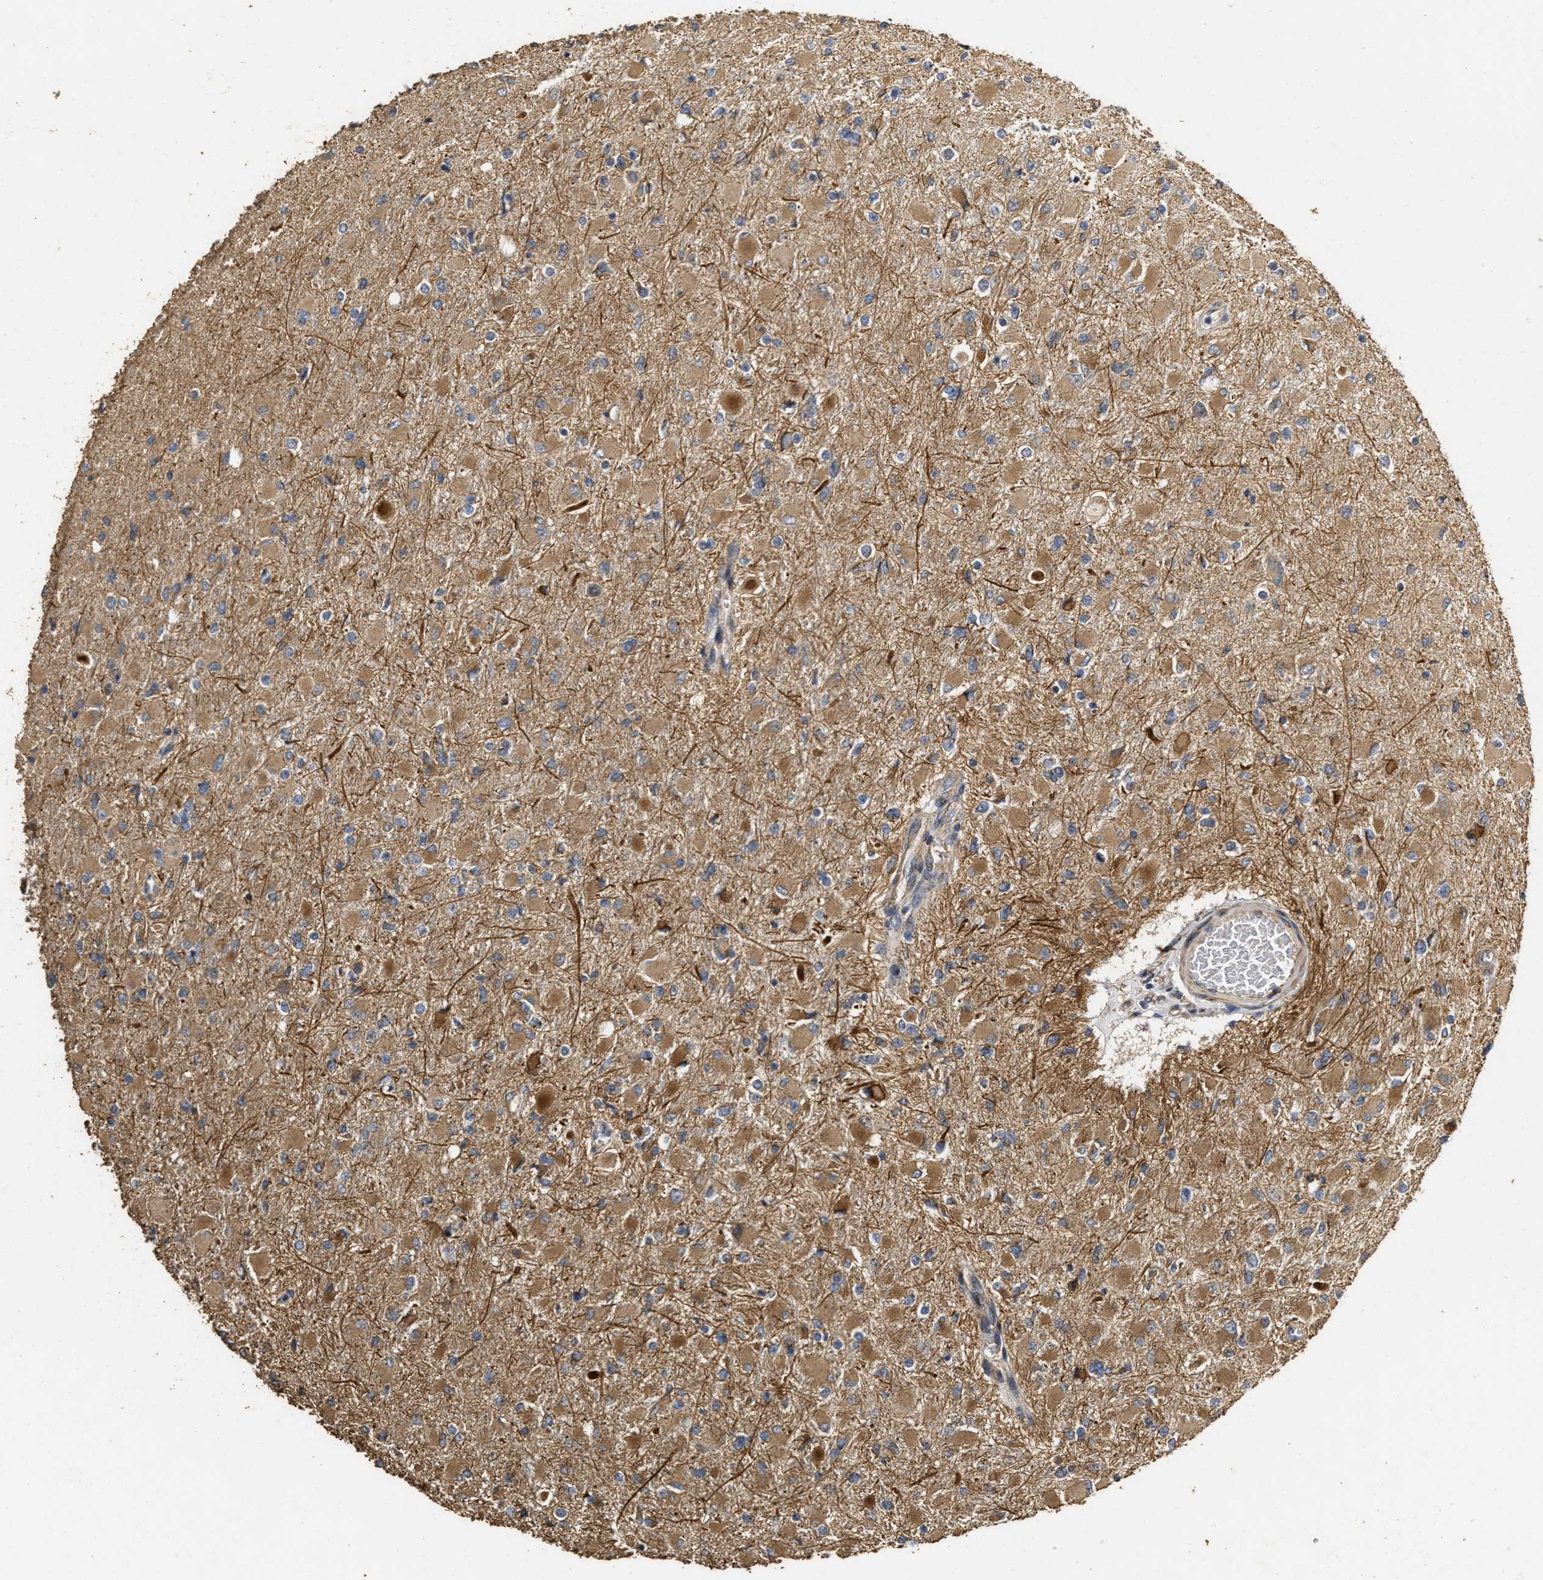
{"staining": {"intensity": "moderate", "quantity": ">75%", "location": "cytoplasmic/membranous"}, "tissue": "glioma", "cell_type": "Tumor cells", "image_type": "cancer", "snomed": [{"axis": "morphology", "description": "Glioma, malignant, High grade"}, {"axis": "topography", "description": "Cerebral cortex"}], "caption": "A brown stain shows moderate cytoplasmic/membranous staining of a protein in human glioma tumor cells.", "gene": "NAV1", "patient": {"sex": "female", "age": 36}}